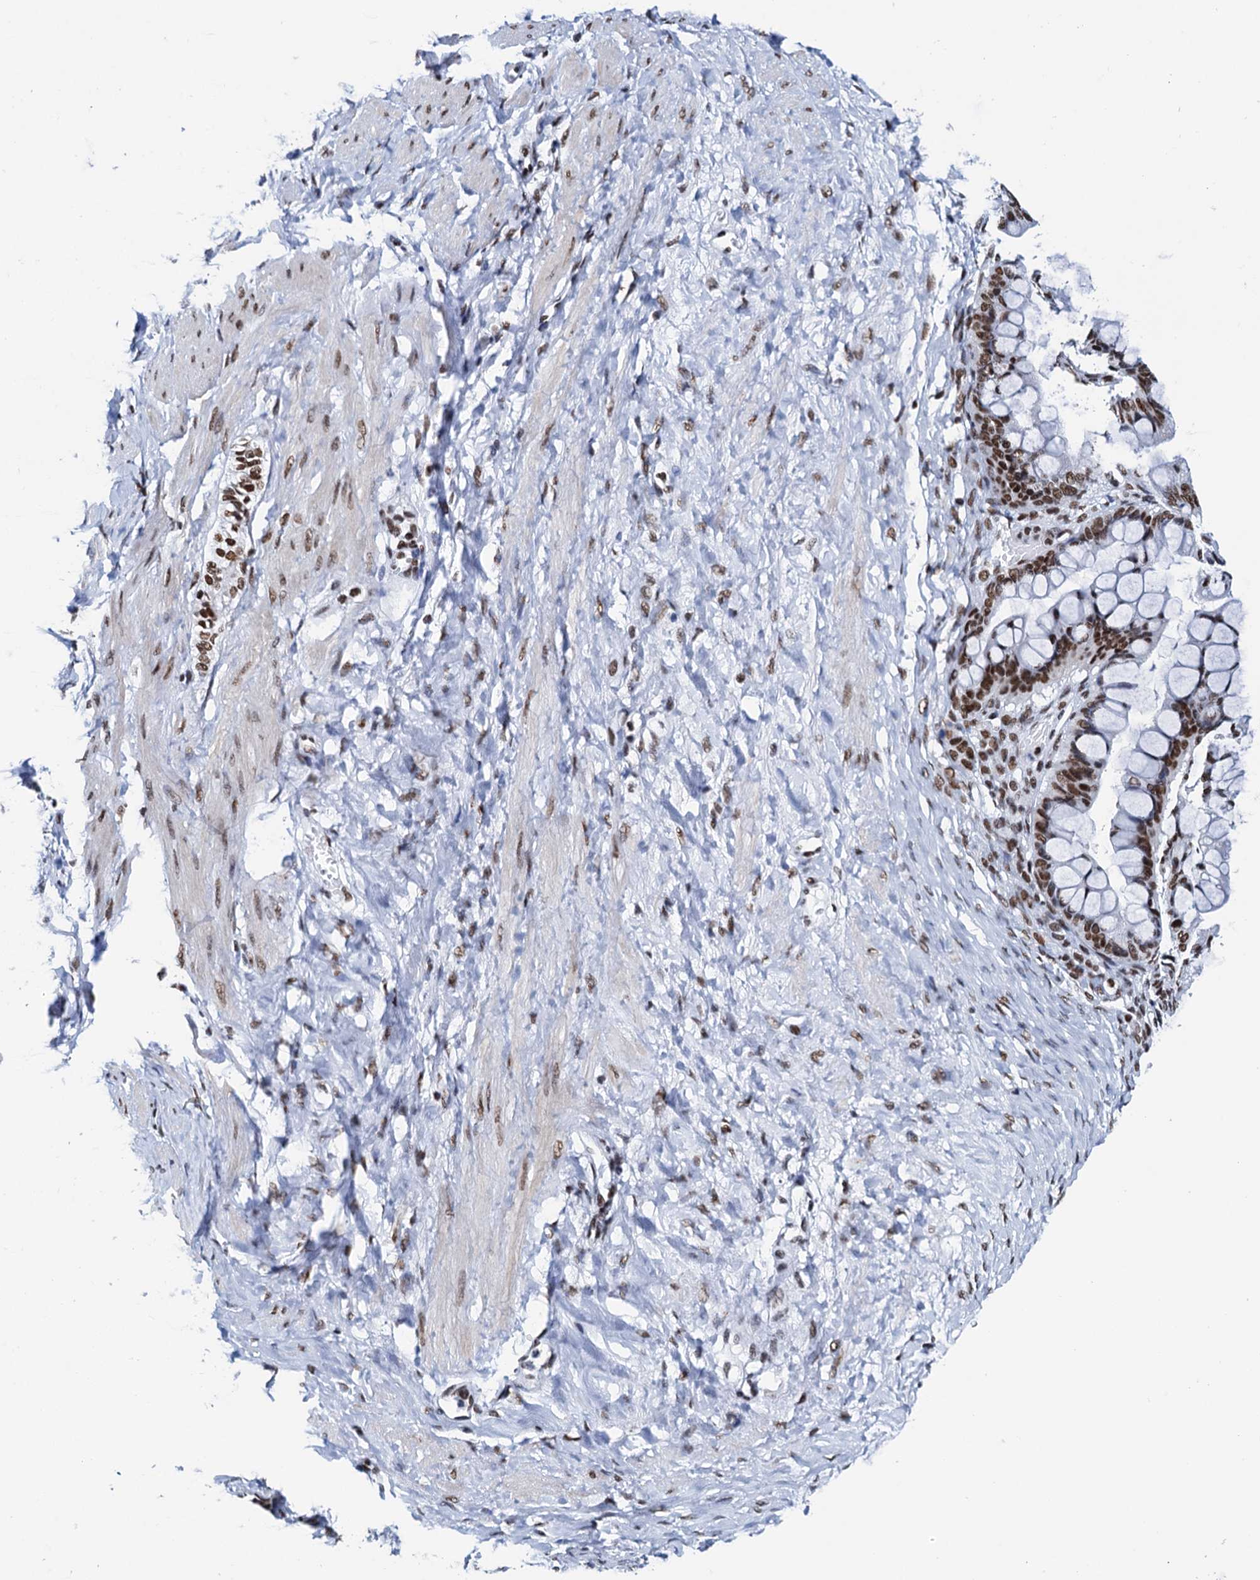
{"staining": {"intensity": "strong", "quantity": ">75%", "location": "nuclear"}, "tissue": "ovarian cancer", "cell_type": "Tumor cells", "image_type": "cancer", "snomed": [{"axis": "morphology", "description": "Cystadenocarcinoma, mucinous, NOS"}, {"axis": "topography", "description": "Ovary"}], "caption": "Immunohistochemical staining of ovarian cancer demonstrates strong nuclear protein expression in about >75% of tumor cells.", "gene": "SLTM", "patient": {"sex": "female", "age": 73}}